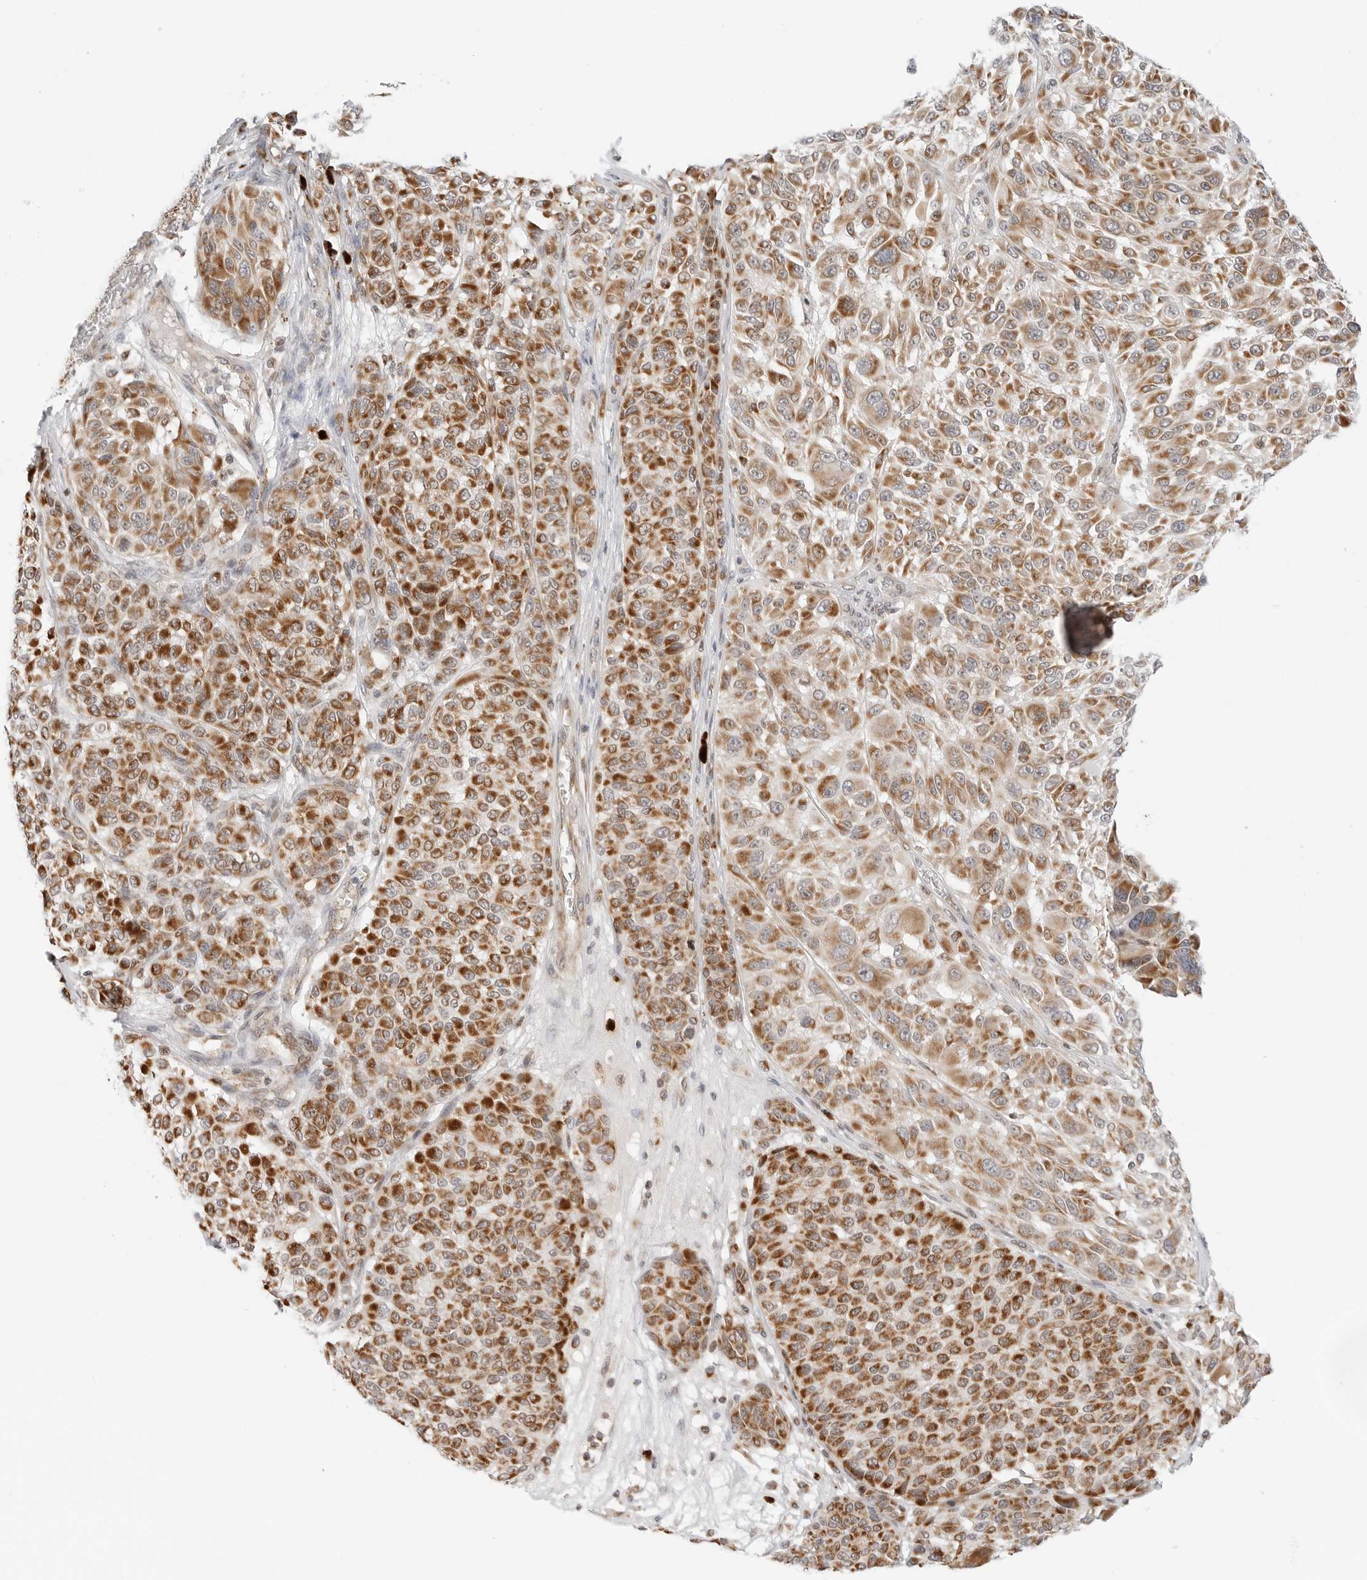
{"staining": {"intensity": "moderate", "quantity": ">75%", "location": "cytoplasmic/membranous"}, "tissue": "melanoma", "cell_type": "Tumor cells", "image_type": "cancer", "snomed": [{"axis": "morphology", "description": "Malignant melanoma, NOS"}, {"axis": "topography", "description": "Skin"}], "caption": "Human melanoma stained with a brown dye exhibits moderate cytoplasmic/membranous positive expression in approximately >75% of tumor cells.", "gene": "DYRK4", "patient": {"sex": "male", "age": 83}}